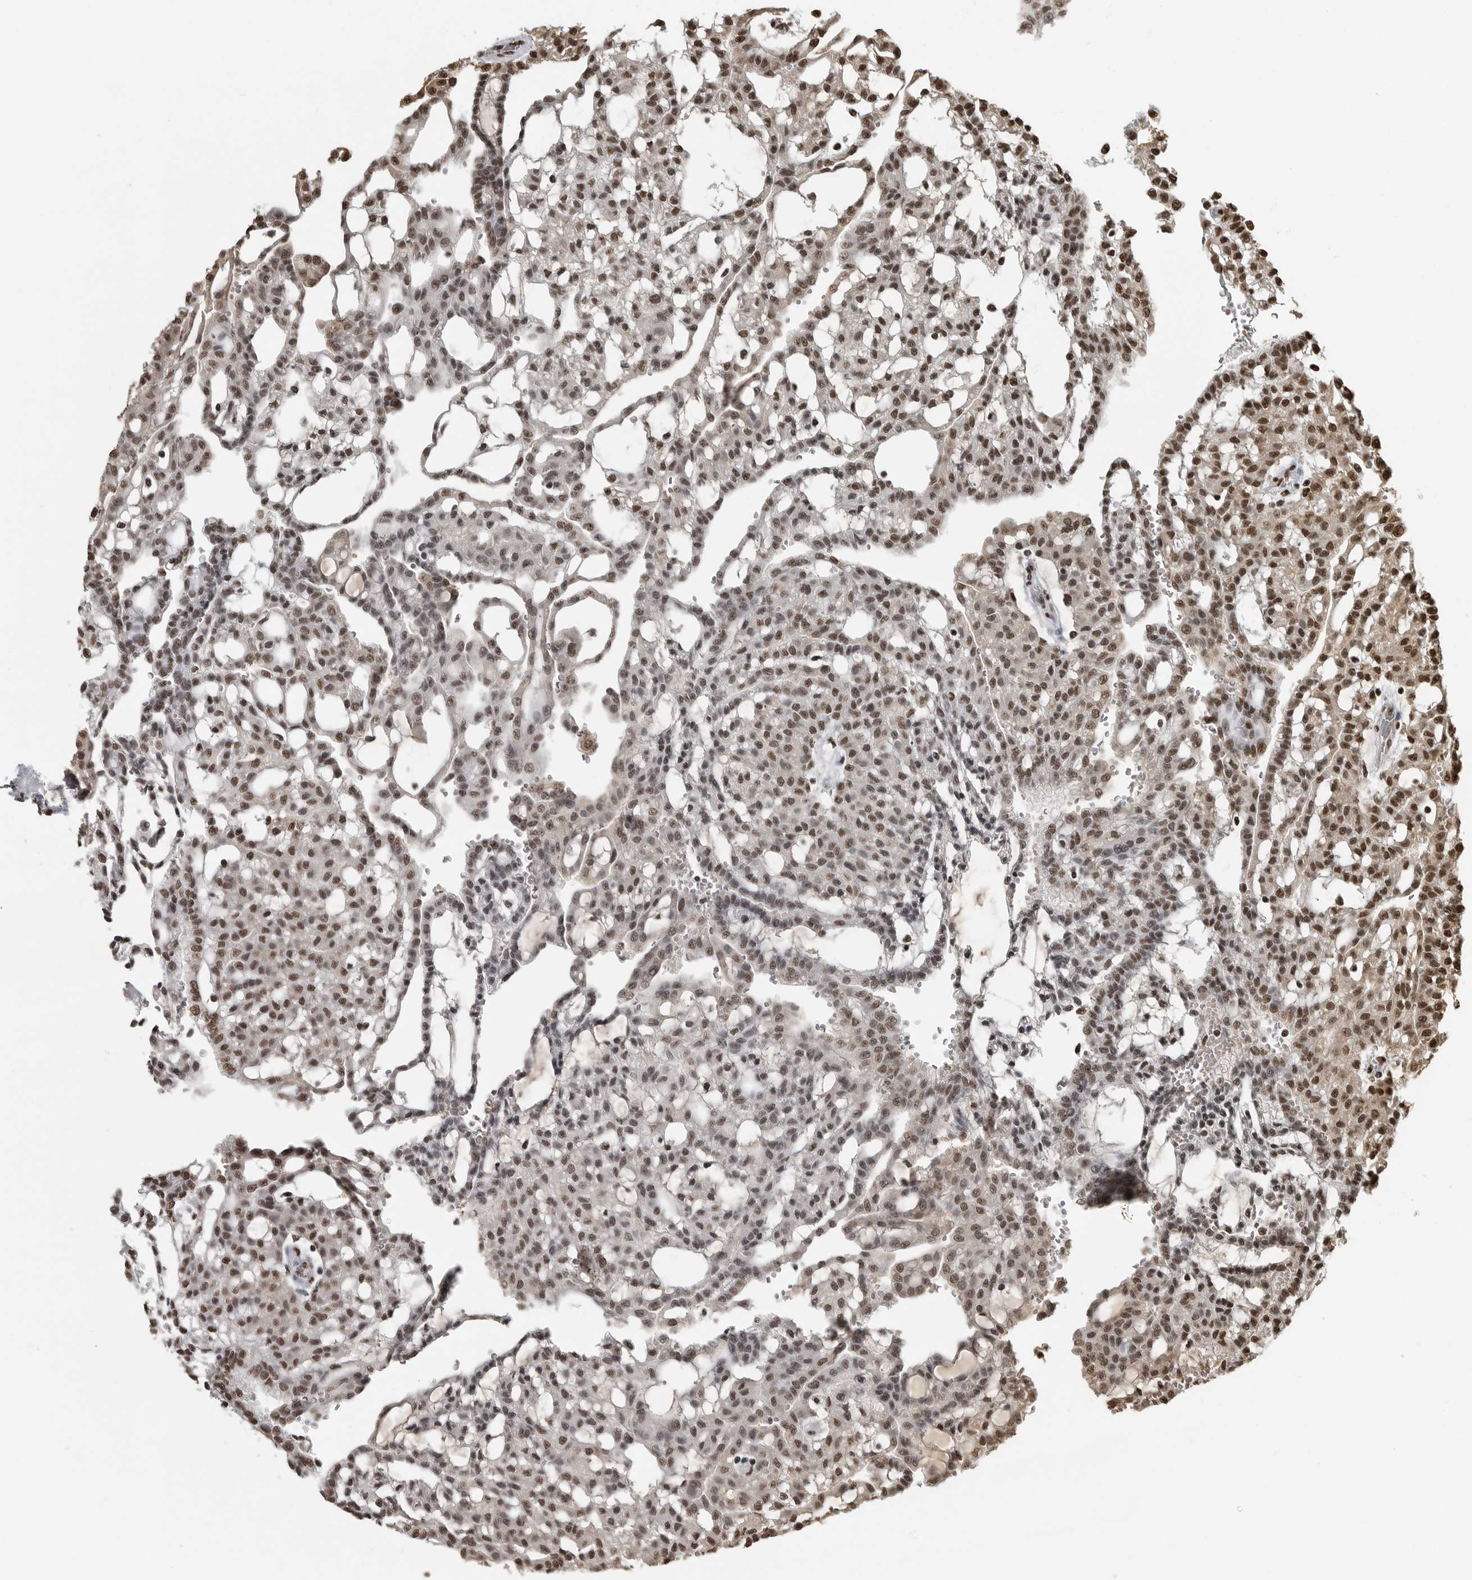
{"staining": {"intensity": "moderate", "quantity": ">75%", "location": "nuclear"}, "tissue": "renal cancer", "cell_type": "Tumor cells", "image_type": "cancer", "snomed": [{"axis": "morphology", "description": "Adenocarcinoma, NOS"}, {"axis": "topography", "description": "Kidney"}], "caption": "Renal cancer stained for a protein demonstrates moderate nuclear positivity in tumor cells.", "gene": "TGS1", "patient": {"sex": "male", "age": 63}}